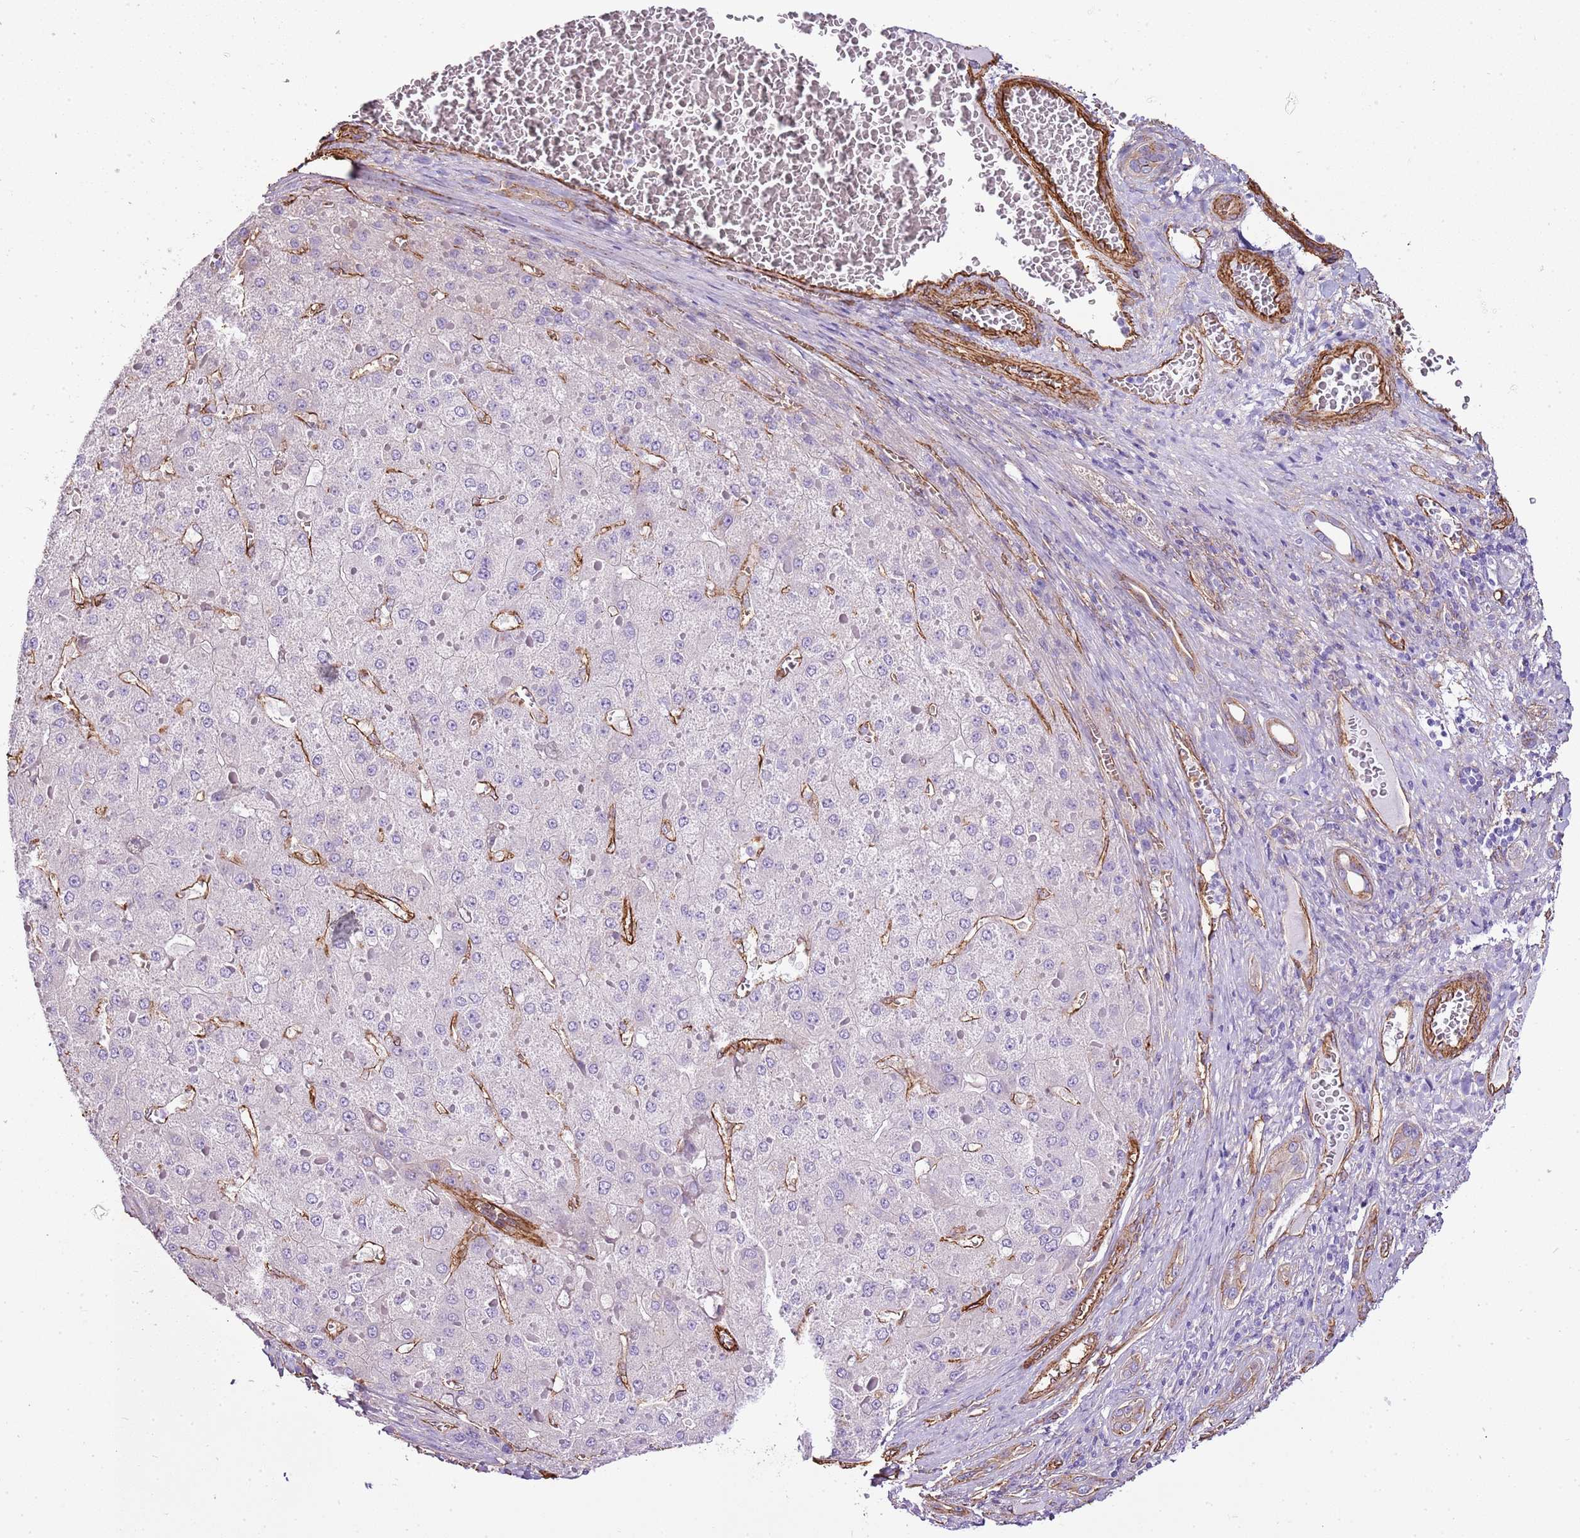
{"staining": {"intensity": "negative", "quantity": "none", "location": "none"}, "tissue": "liver cancer", "cell_type": "Tumor cells", "image_type": "cancer", "snomed": [{"axis": "morphology", "description": "Carcinoma, Hepatocellular, NOS"}, {"axis": "topography", "description": "Liver"}], "caption": "Micrograph shows no significant protein staining in tumor cells of liver hepatocellular carcinoma.", "gene": "CTDSPL", "patient": {"sex": "female", "age": 73}}